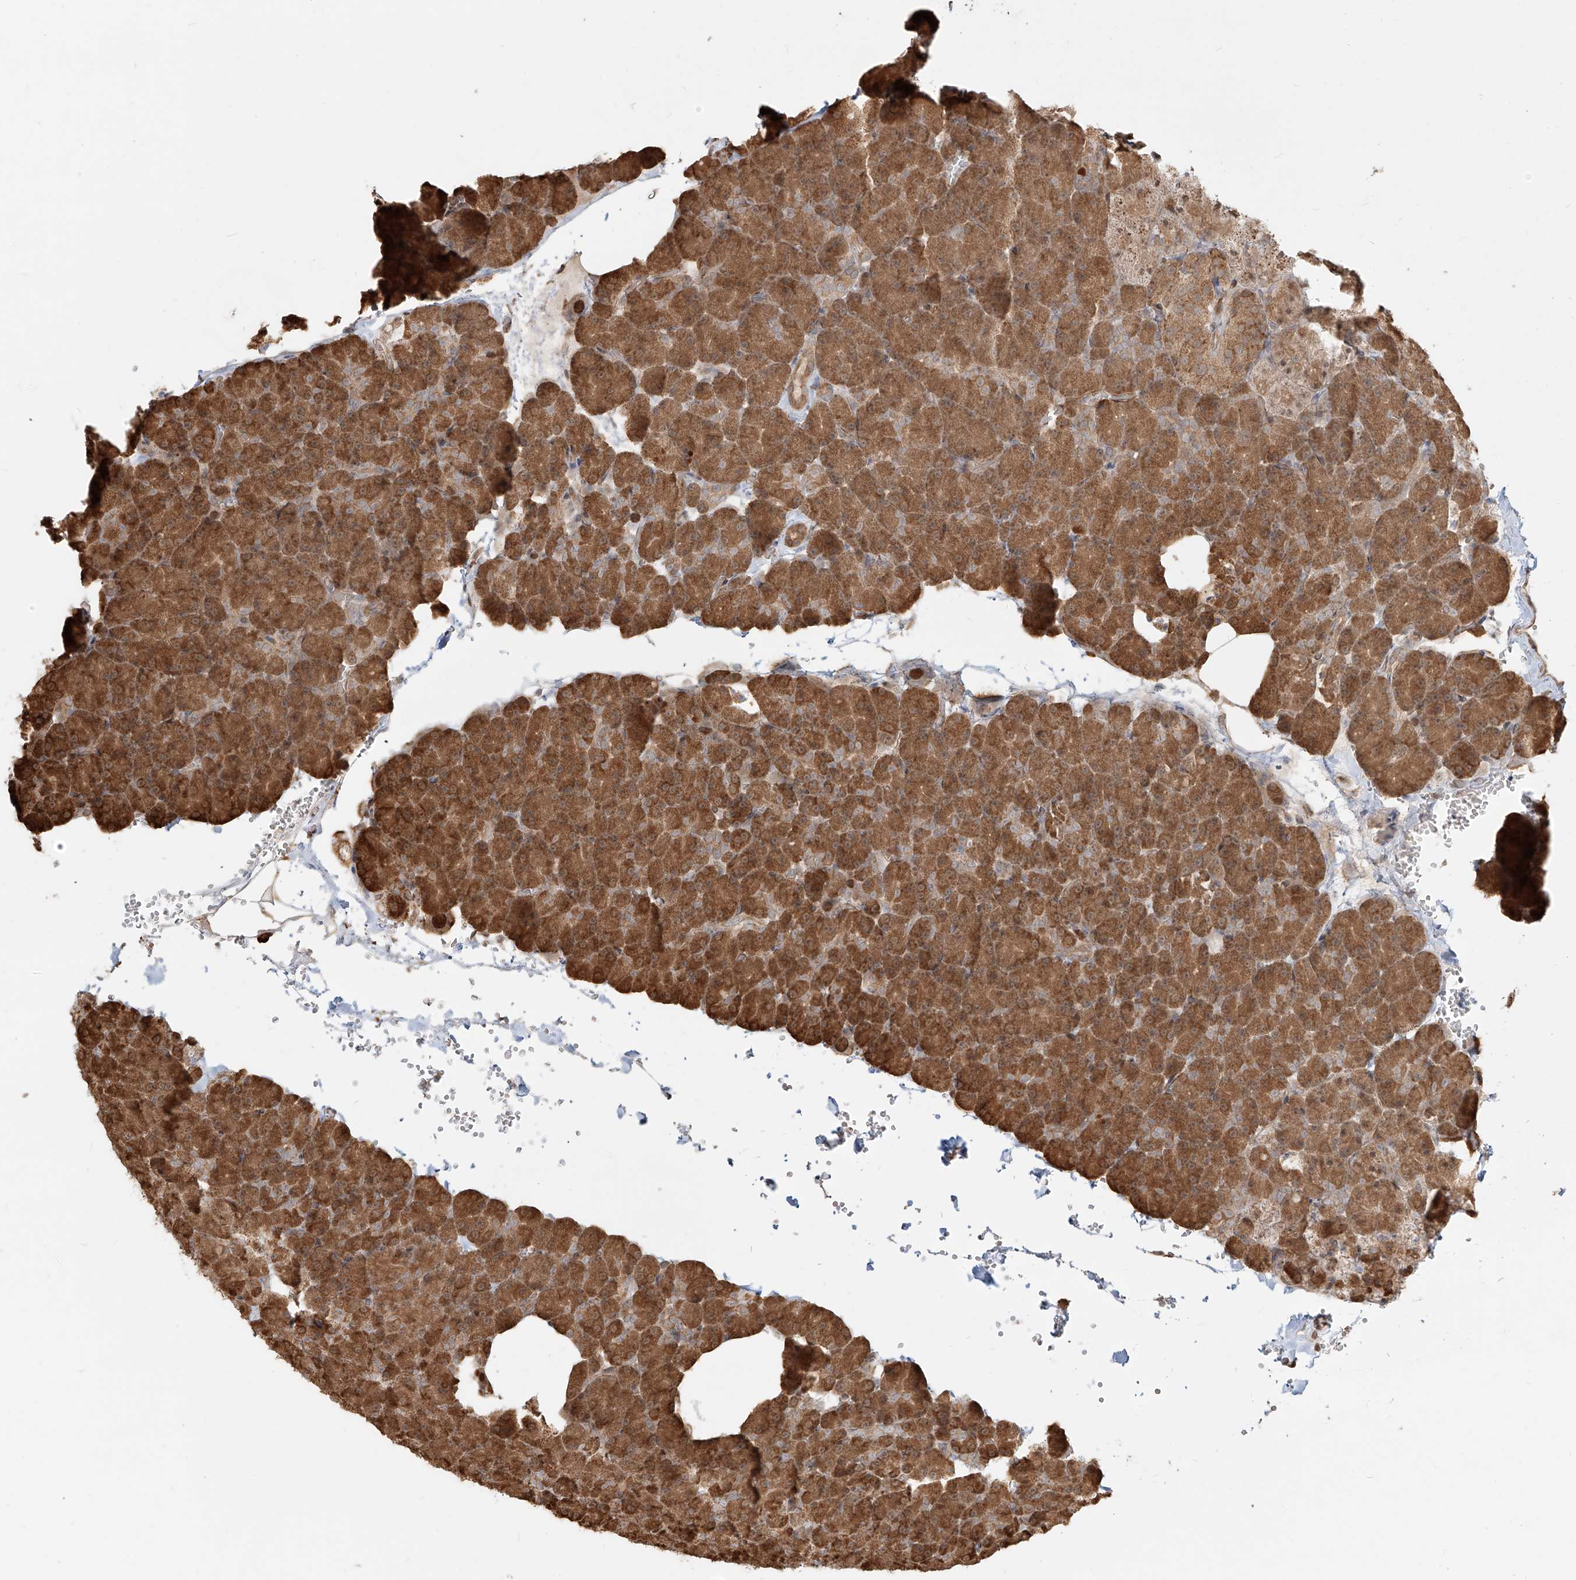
{"staining": {"intensity": "moderate", "quantity": ">75%", "location": "cytoplasmic/membranous"}, "tissue": "pancreas", "cell_type": "Exocrine glandular cells", "image_type": "normal", "snomed": [{"axis": "morphology", "description": "Normal tissue, NOS"}, {"axis": "morphology", "description": "Carcinoid, malignant, NOS"}, {"axis": "topography", "description": "Pancreas"}], "caption": "An immunohistochemistry histopathology image of unremarkable tissue is shown. Protein staining in brown shows moderate cytoplasmic/membranous positivity in pancreas within exocrine glandular cells. (DAB (3,3'-diaminobenzidine) IHC, brown staining for protein, blue staining for nuclei).", "gene": "UBE2K", "patient": {"sex": "female", "age": 35}}